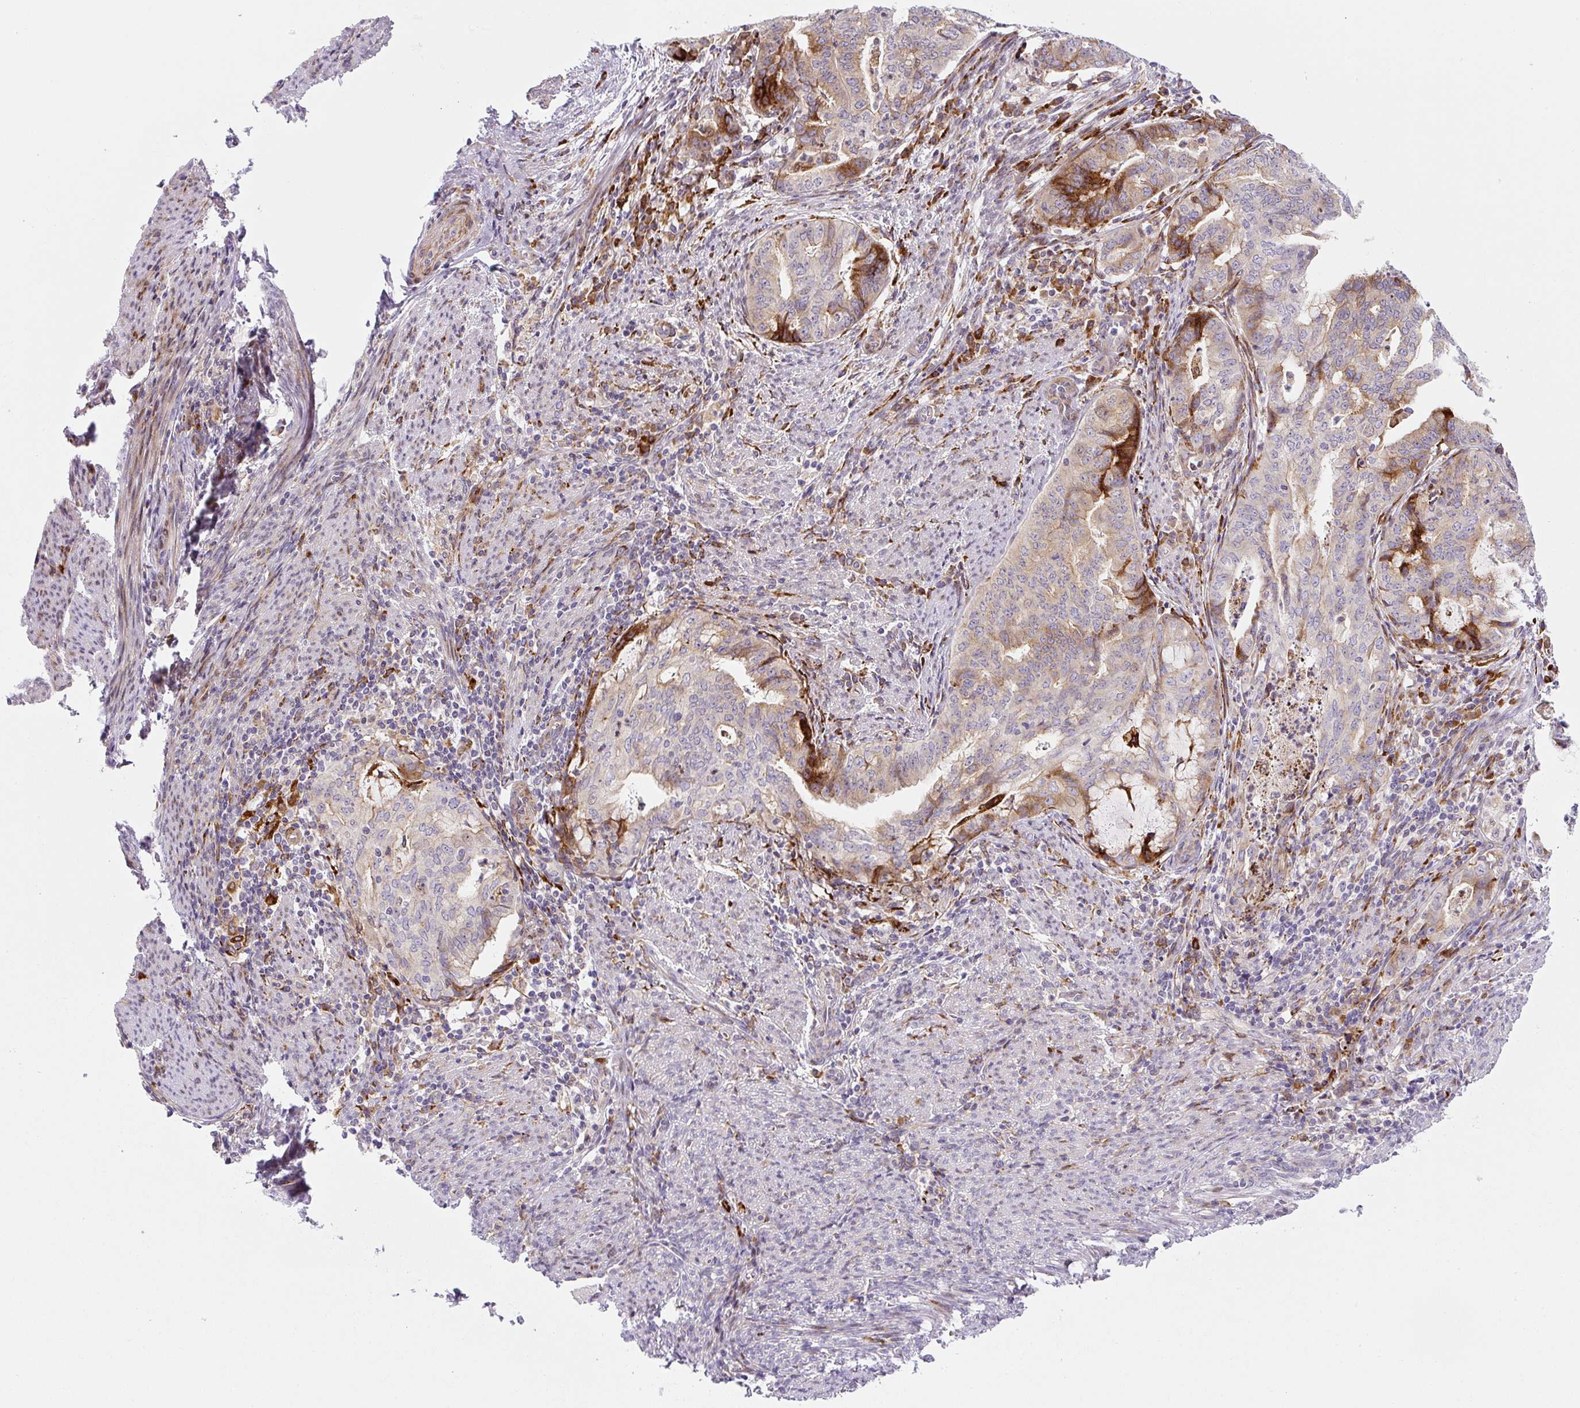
{"staining": {"intensity": "strong", "quantity": "25%-75%", "location": "cytoplasmic/membranous"}, "tissue": "endometrial cancer", "cell_type": "Tumor cells", "image_type": "cancer", "snomed": [{"axis": "morphology", "description": "Adenocarcinoma, NOS"}, {"axis": "topography", "description": "Endometrium"}], "caption": "A high amount of strong cytoplasmic/membranous staining is identified in about 25%-75% of tumor cells in adenocarcinoma (endometrial) tissue.", "gene": "DISP3", "patient": {"sex": "female", "age": 79}}